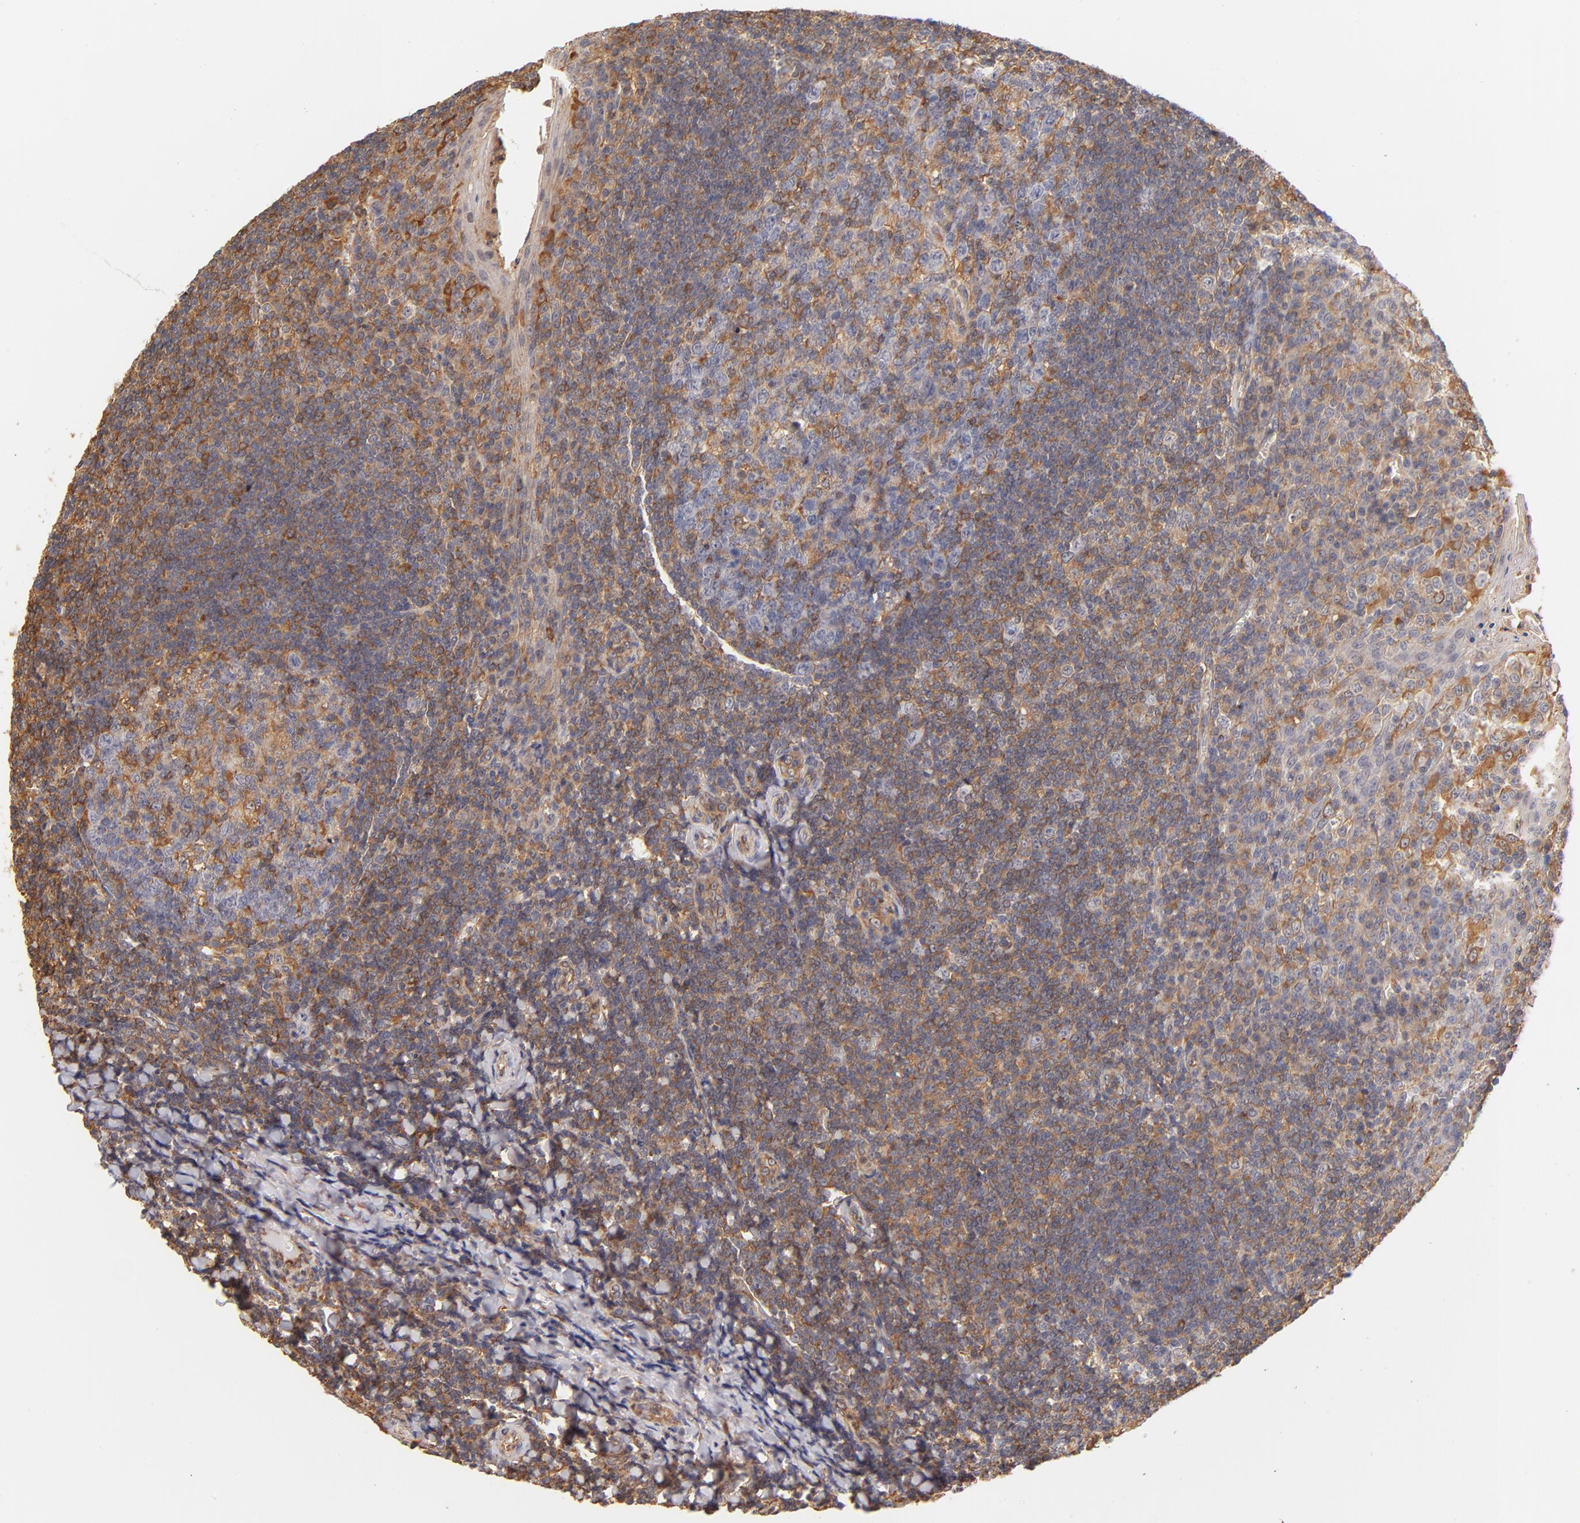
{"staining": {"intensity": "moderate", "quantity": ">75%", "location": "cytoplasmic/membranous"}, "tissue": "tonsil", "cell_type": "Germinal center cells", "image_type": "normal", "snomed": [{"axis": "morphology", "description": "Normal tissue, NOS"}, {"axis": "topography", "description": "Tonsil"}], "caption": "A micrograph of human tonsil stained for a protein displays moderate cytoplasmic/membranous brown staining in germinal center cells.", "gene": "FCMR", "patient": {"sex": "male", "age": 31}}